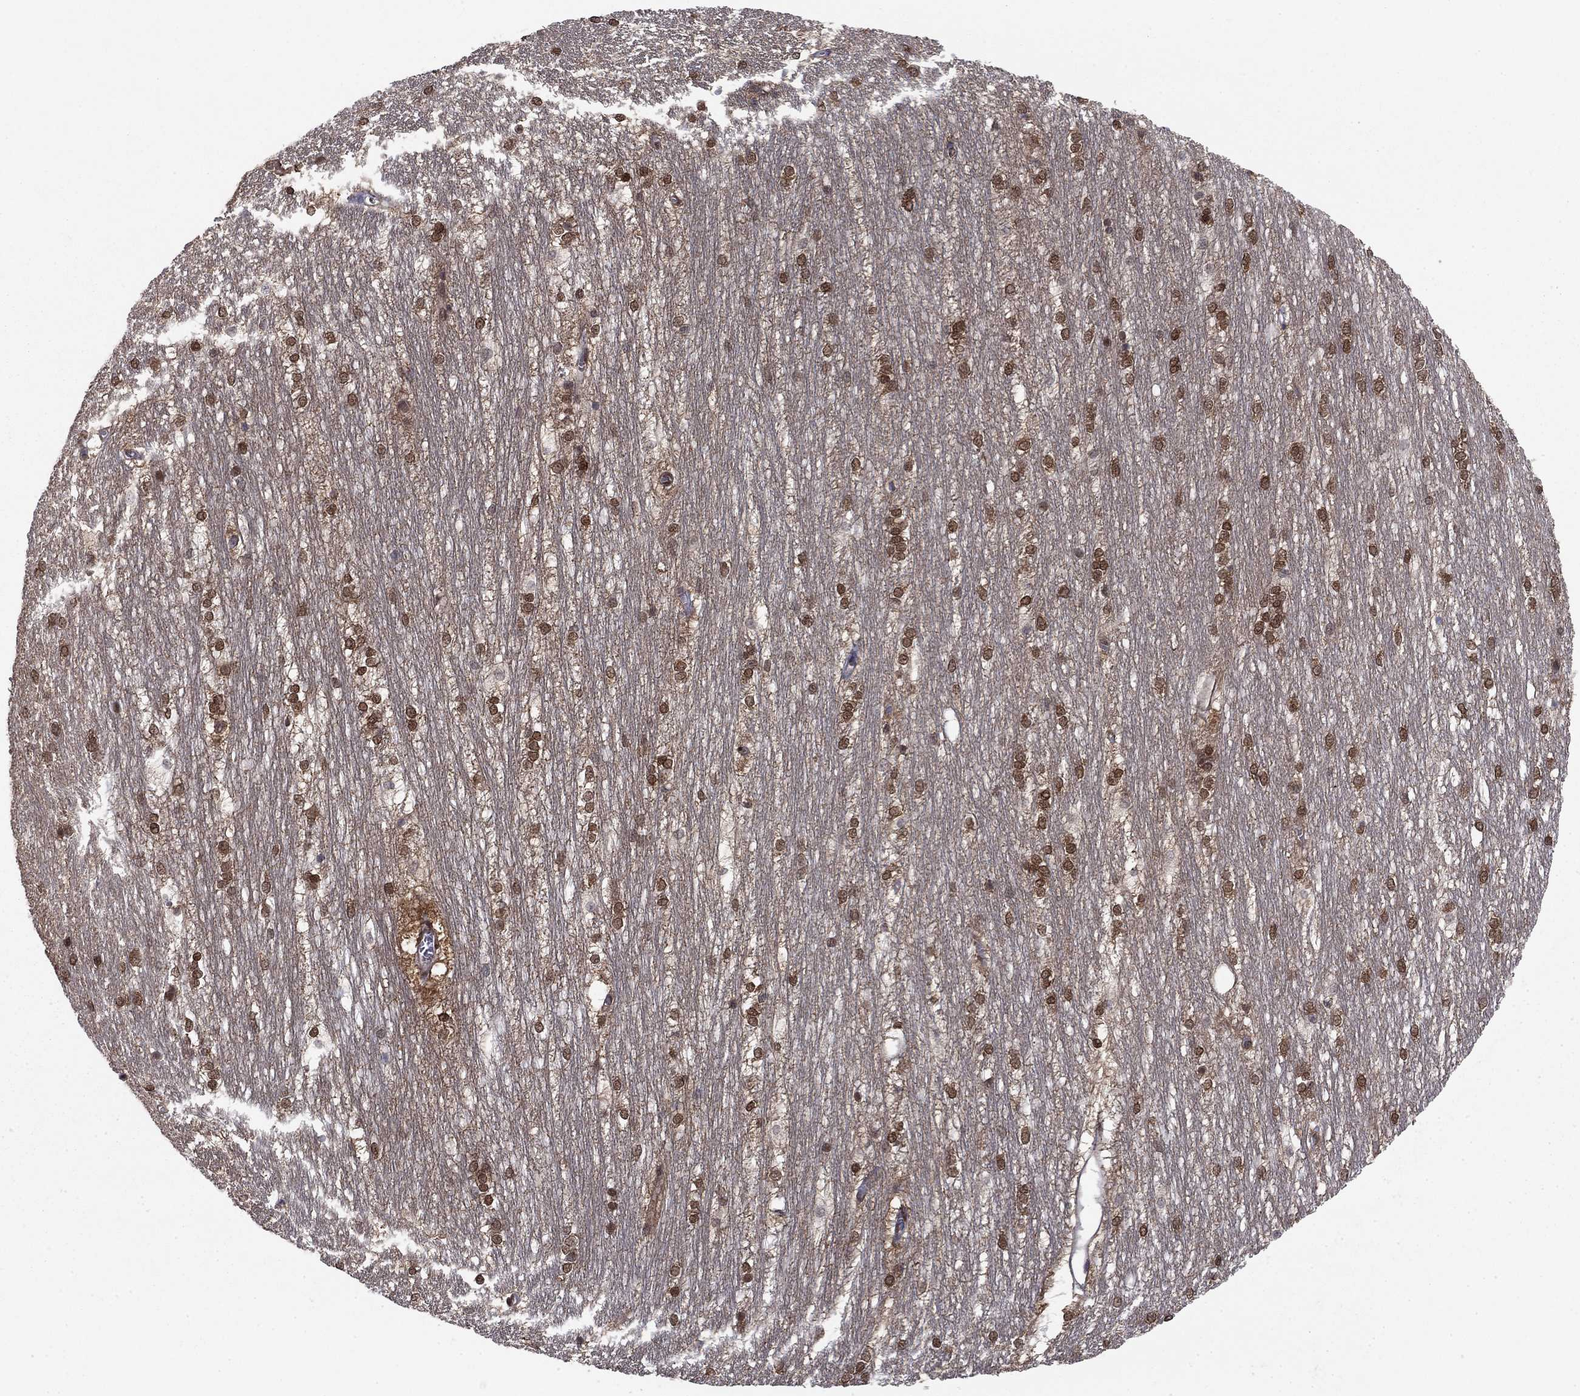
{"staining": {"intensity": "strong", "quantity": "<25%", "location": "cytoplasmic/membranous,nuclear"}, "tissue": "hippocampus", "cell_type": "Glial cells", "image_type": "normal", "snomed": [{"axis": "morphology", "description": "Normal tissue, NOS"}, {"axis": "topography", "description": "Cerebral cortex"}, {"axis": "topography", "description": "Hippocampus"}], "caption": "About <25% of glial cells in normal human hippocampus display strong cytoplasmic/membranous,nuclear protein expression as visualized by brown immunohistochemical staining.", "gene": "FKBP4", "patient": {"sex": "female", "age": 19}}